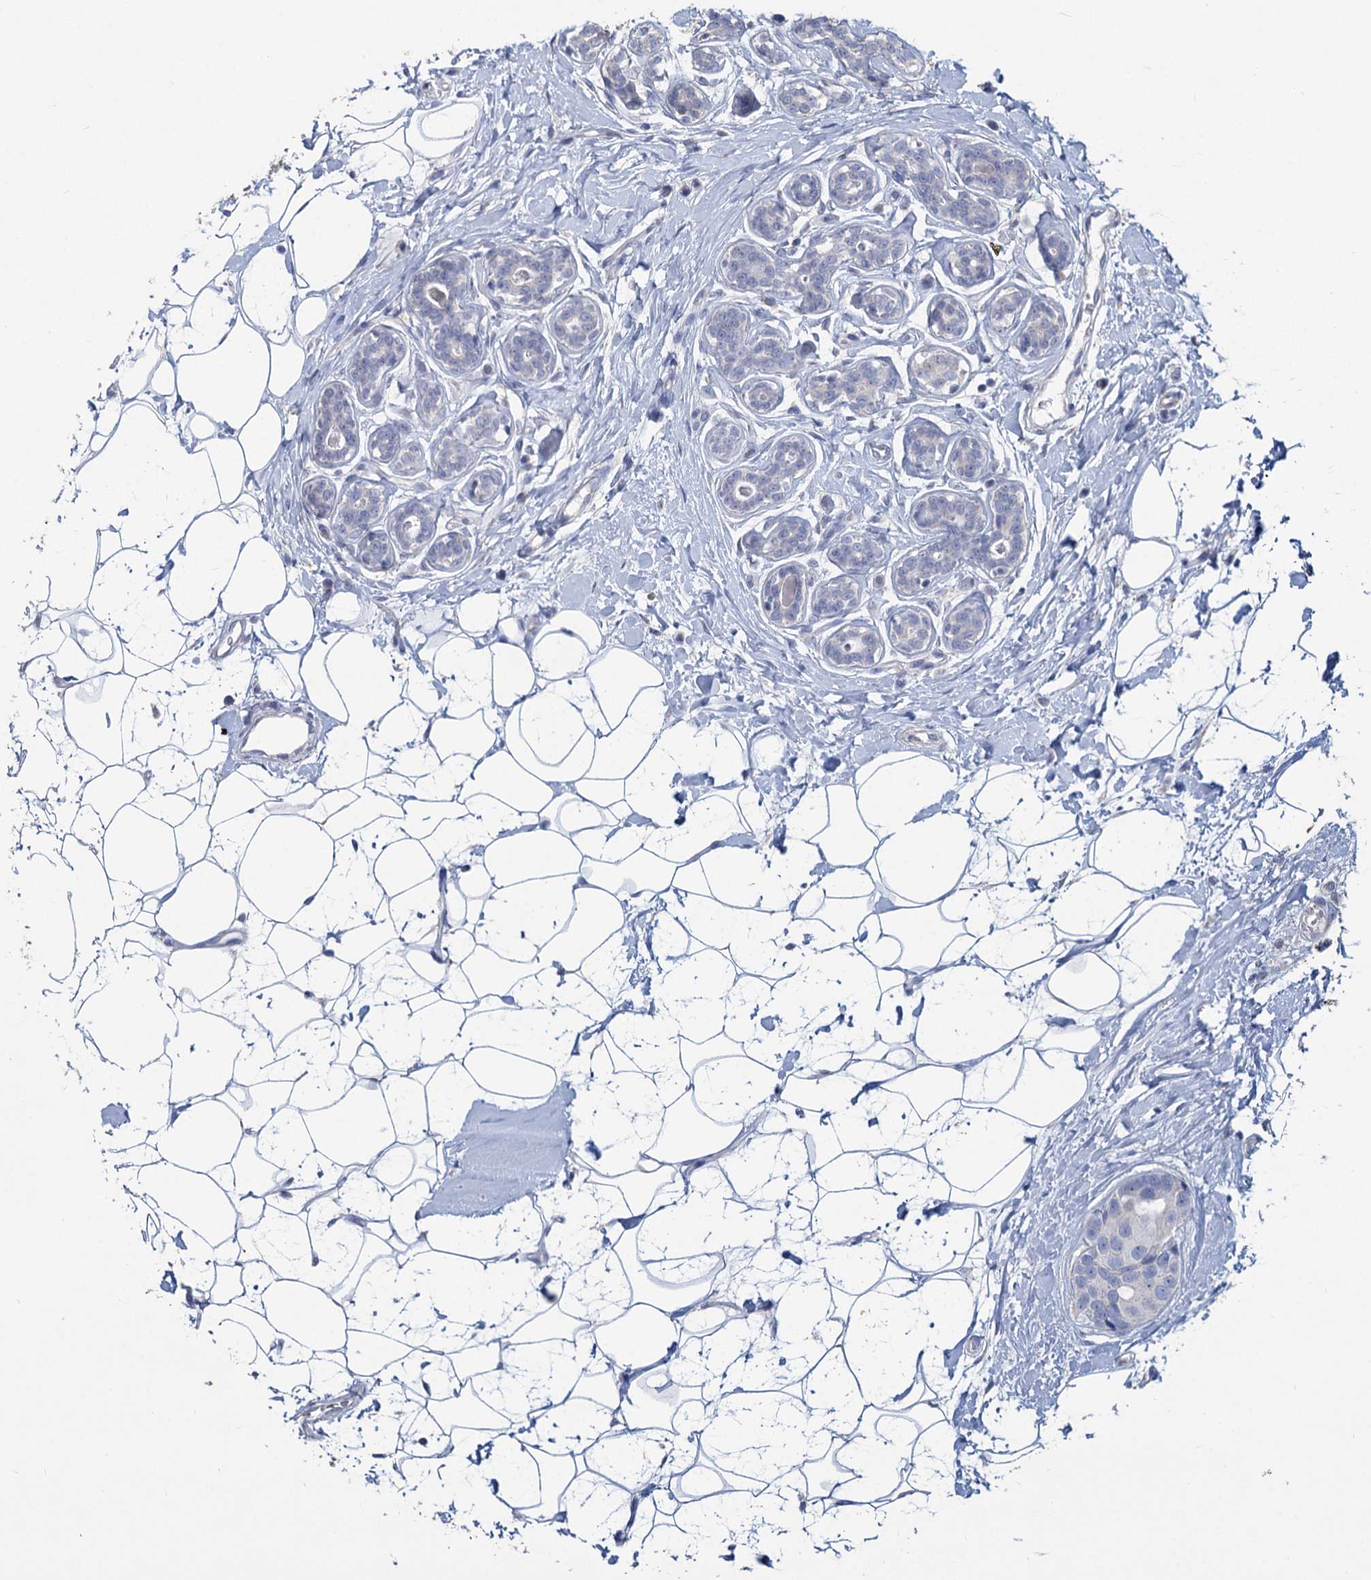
{"staining": {"intensity": "negative", "quantity": "none", "location": "none"}, "tissue": "breast cancer", "cell_type": "Tumor cells", "image_type": "cancer", "snomed": [{"axis": "morphology", "description": "Normal tissue, NOS"}, {"axis": "morphology", "description": "Duct carcinoma"}, {"axis": "topography", "description": "Breast"}], "caption": "This is a histopathology image of immunohistochemistry (IHC) staining of breast cancer (infiltrating ductal carcinoma), which shows no staining in tumor cells.", "gene": "HES2", "patient": {"sex": "female", "age": 39}}